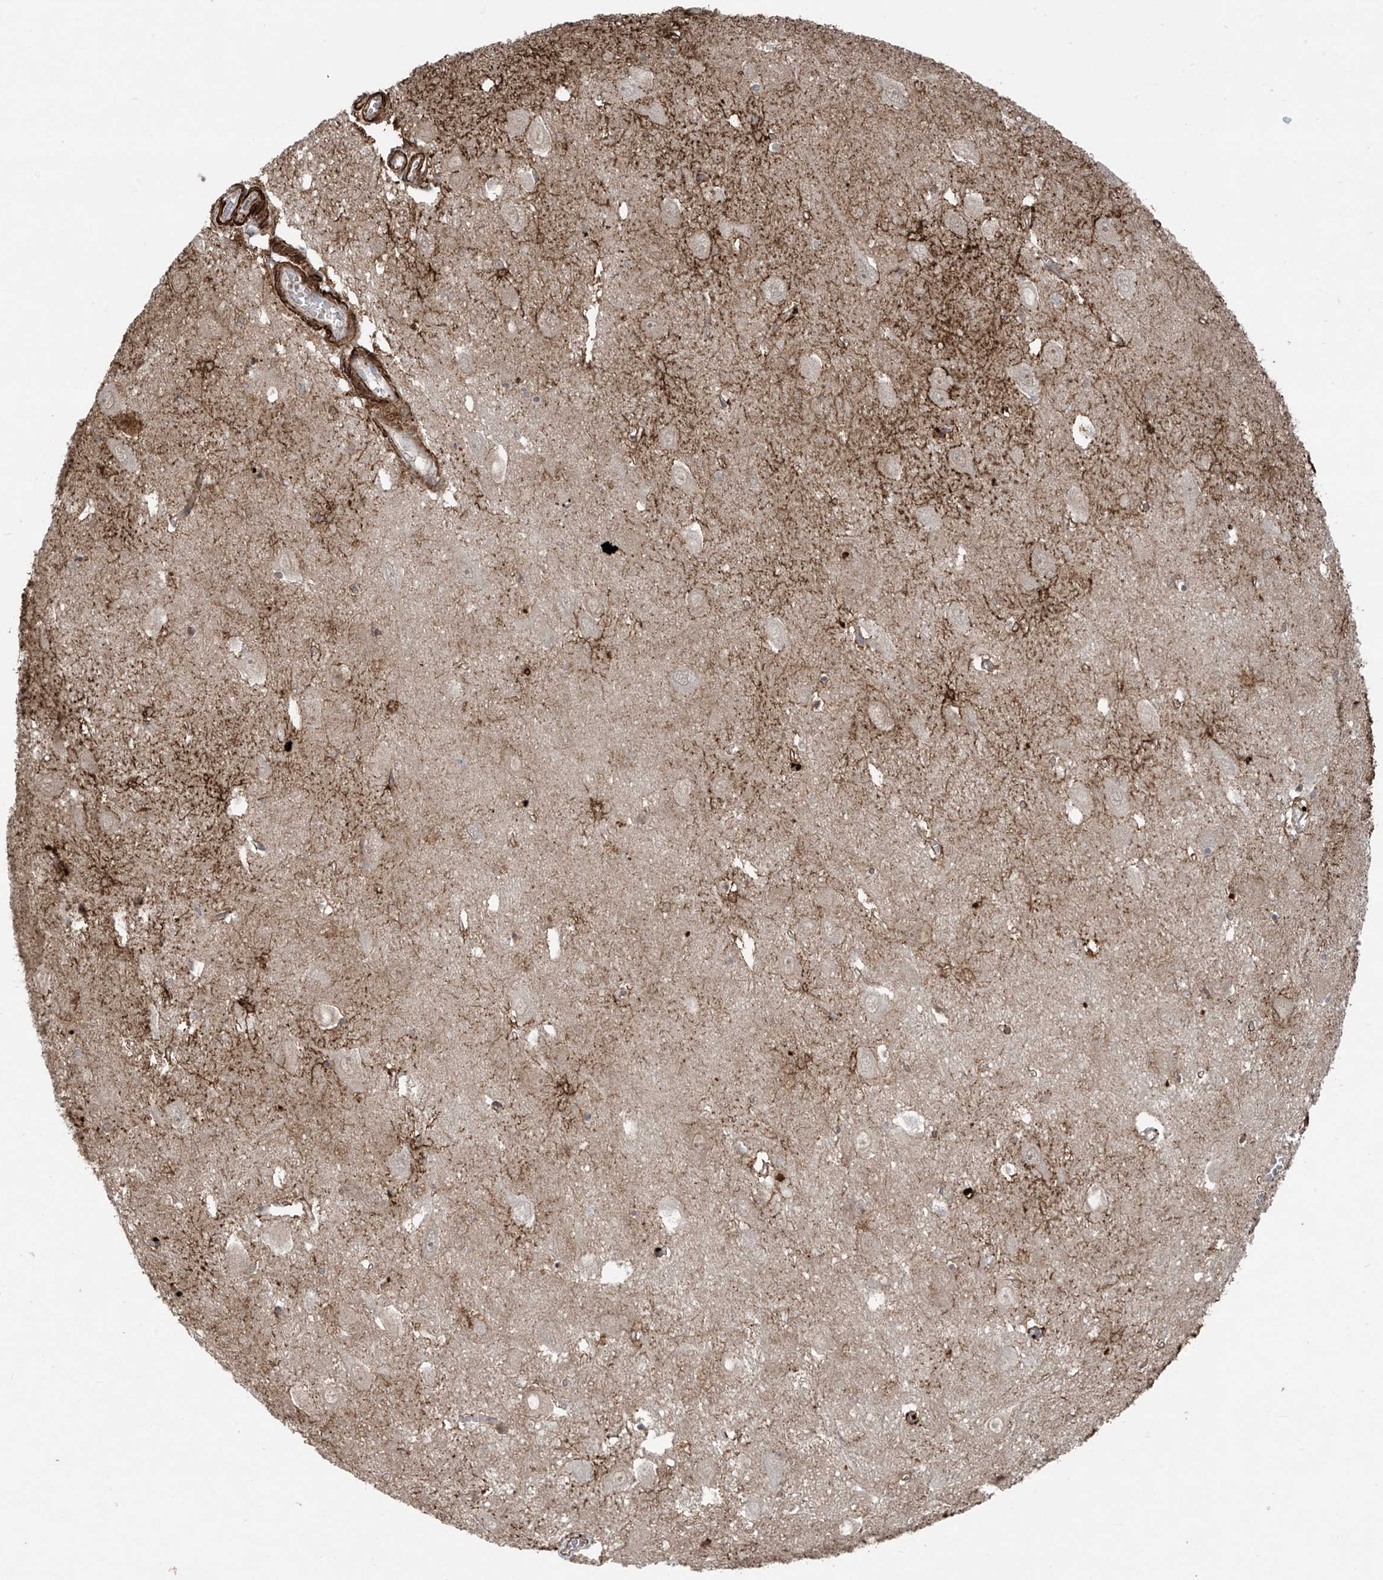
{"staining": {"intensity": "strong", "quantity": "<25%", "location": "cytoplasmic/membranous"}, "tissue": "hippocampus", "cell_type": "Glial cells", "image_type": "normal", "snomed": [{"axis": "morphology", "description": "Normal tissue, NOS"}, {"axis": "topography", "description": "Hippocampus"}], "caption": "This photomicrograph exhibits benign hippocampus stained with IHC to label a protein in brown. The cytoplasmic/membranous of glial cells show strong positivity for the protein. Nuclei are counter-stained blue.", "gene": "RASGEF1A", "patient": {"sex": "female", "age": 64}}